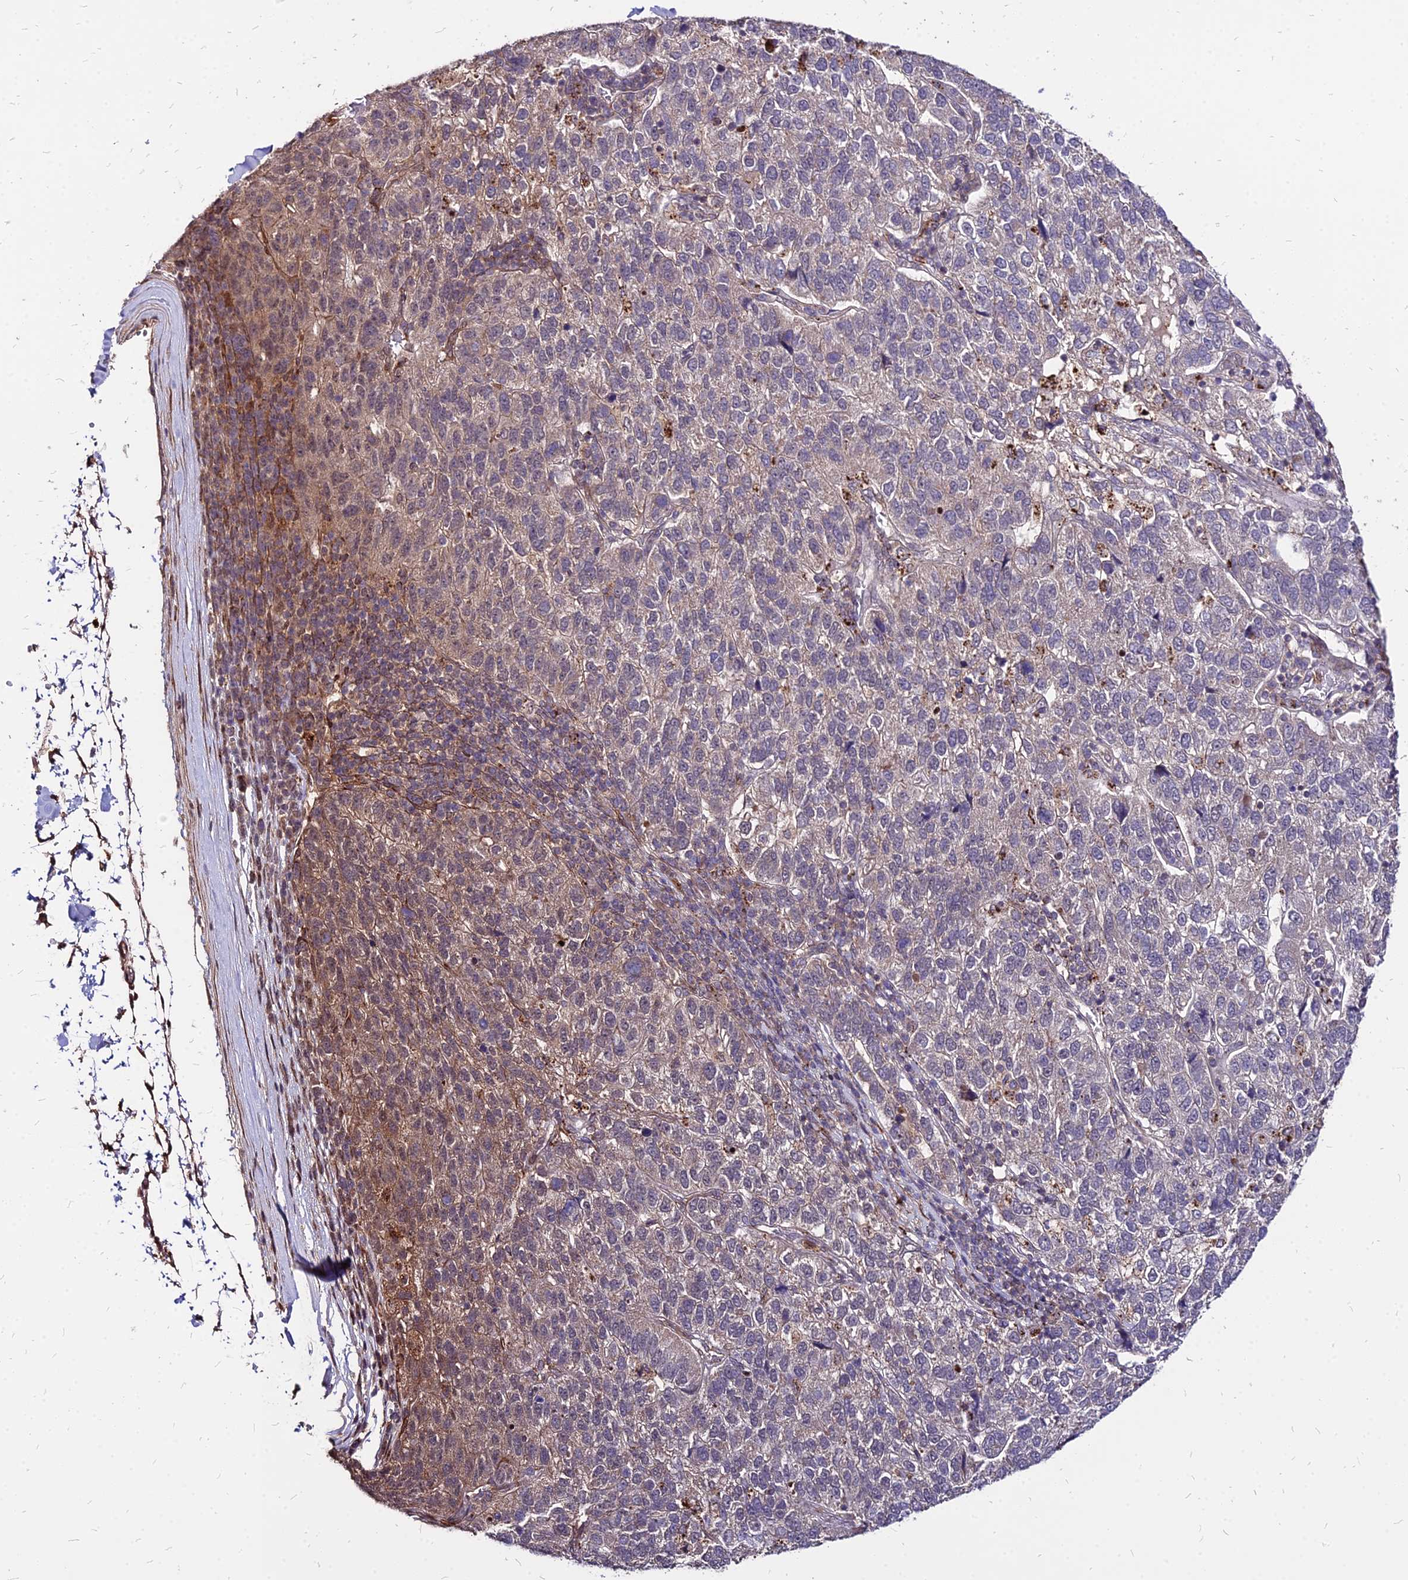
{"staining": {"intensity": "moderate", "quantity": "<25%", "location": "cytoplasmic/membranous"}, "tissue": "pancreatic cancer", "cell_type": "Tumor cells", "image_type": "cancer", "snomed": [{"axis": "morphology", "description": "Adenocarcinoma, NOS"}, {"axis": "topography", "description": "Pancreas"}], "caption": "Immunohistochemistry (IHC) (DAB) staining of pancreatic cancer (adenocarcinoma) displays moderate cytoplasmic/membranous protein positivity in approximately <25% of tumor cells.", "gene": "APBA3", "patient": {"sex": "female", "age": 61}}